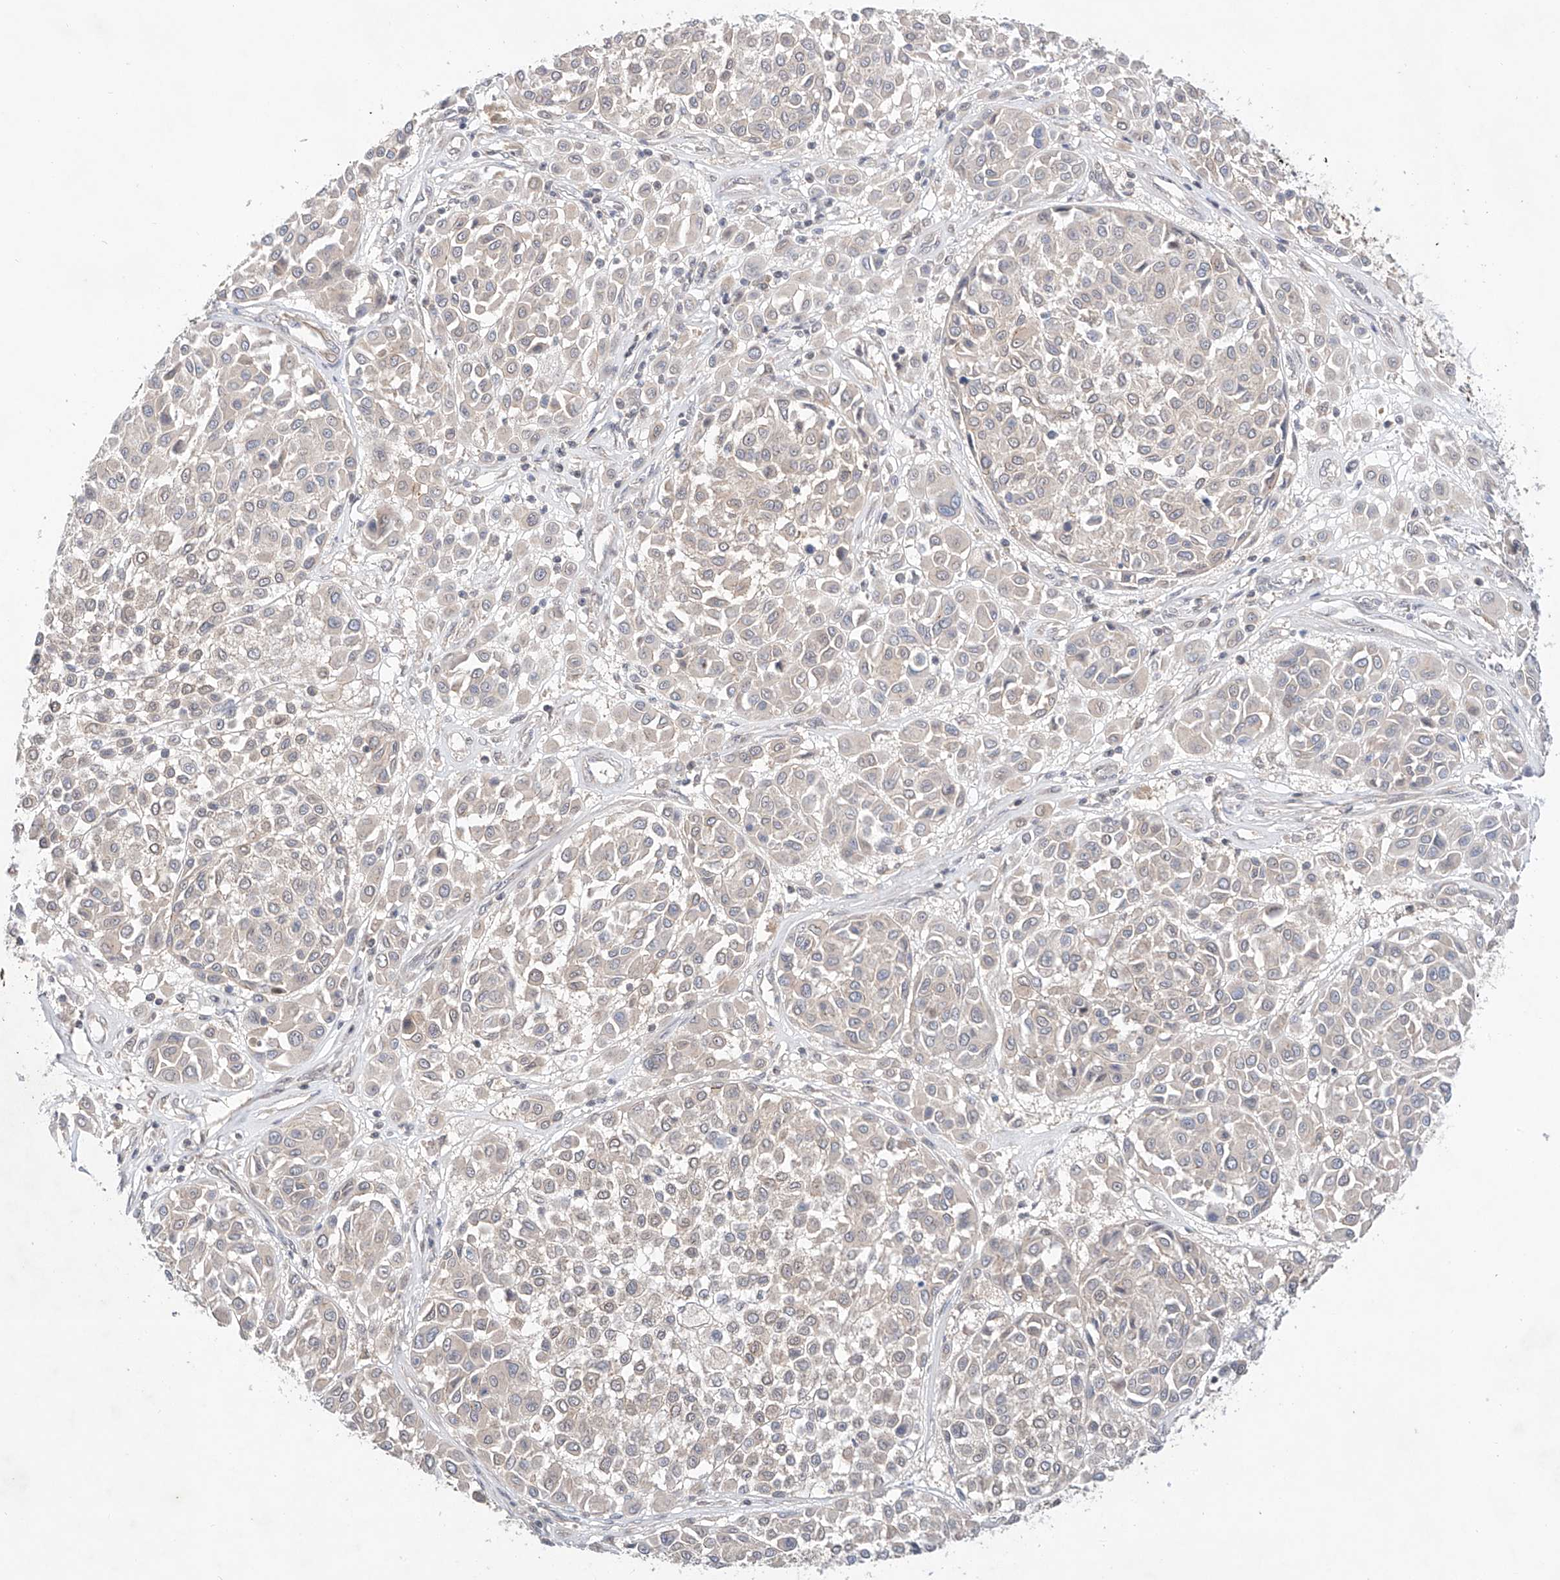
{"staining": {"intensity": "negative", "quantity": "none", "location": "none"}, "tissue": "melanoma", "cell_type": "Tumor cells", "image_type": "cancer", "snomed": [{"axis": "morphology", "description": "Malignant melanoma, Metastatic site"}, {"axis": "topography", "description": "Soft tissue"}], "caption": "A micrograph of malignant melanoma (metastatic site) stained for a protein shows no brown staining in tumor cells.", "gene": "TSR2", "patient": {"sex": "male", "age": 41}}